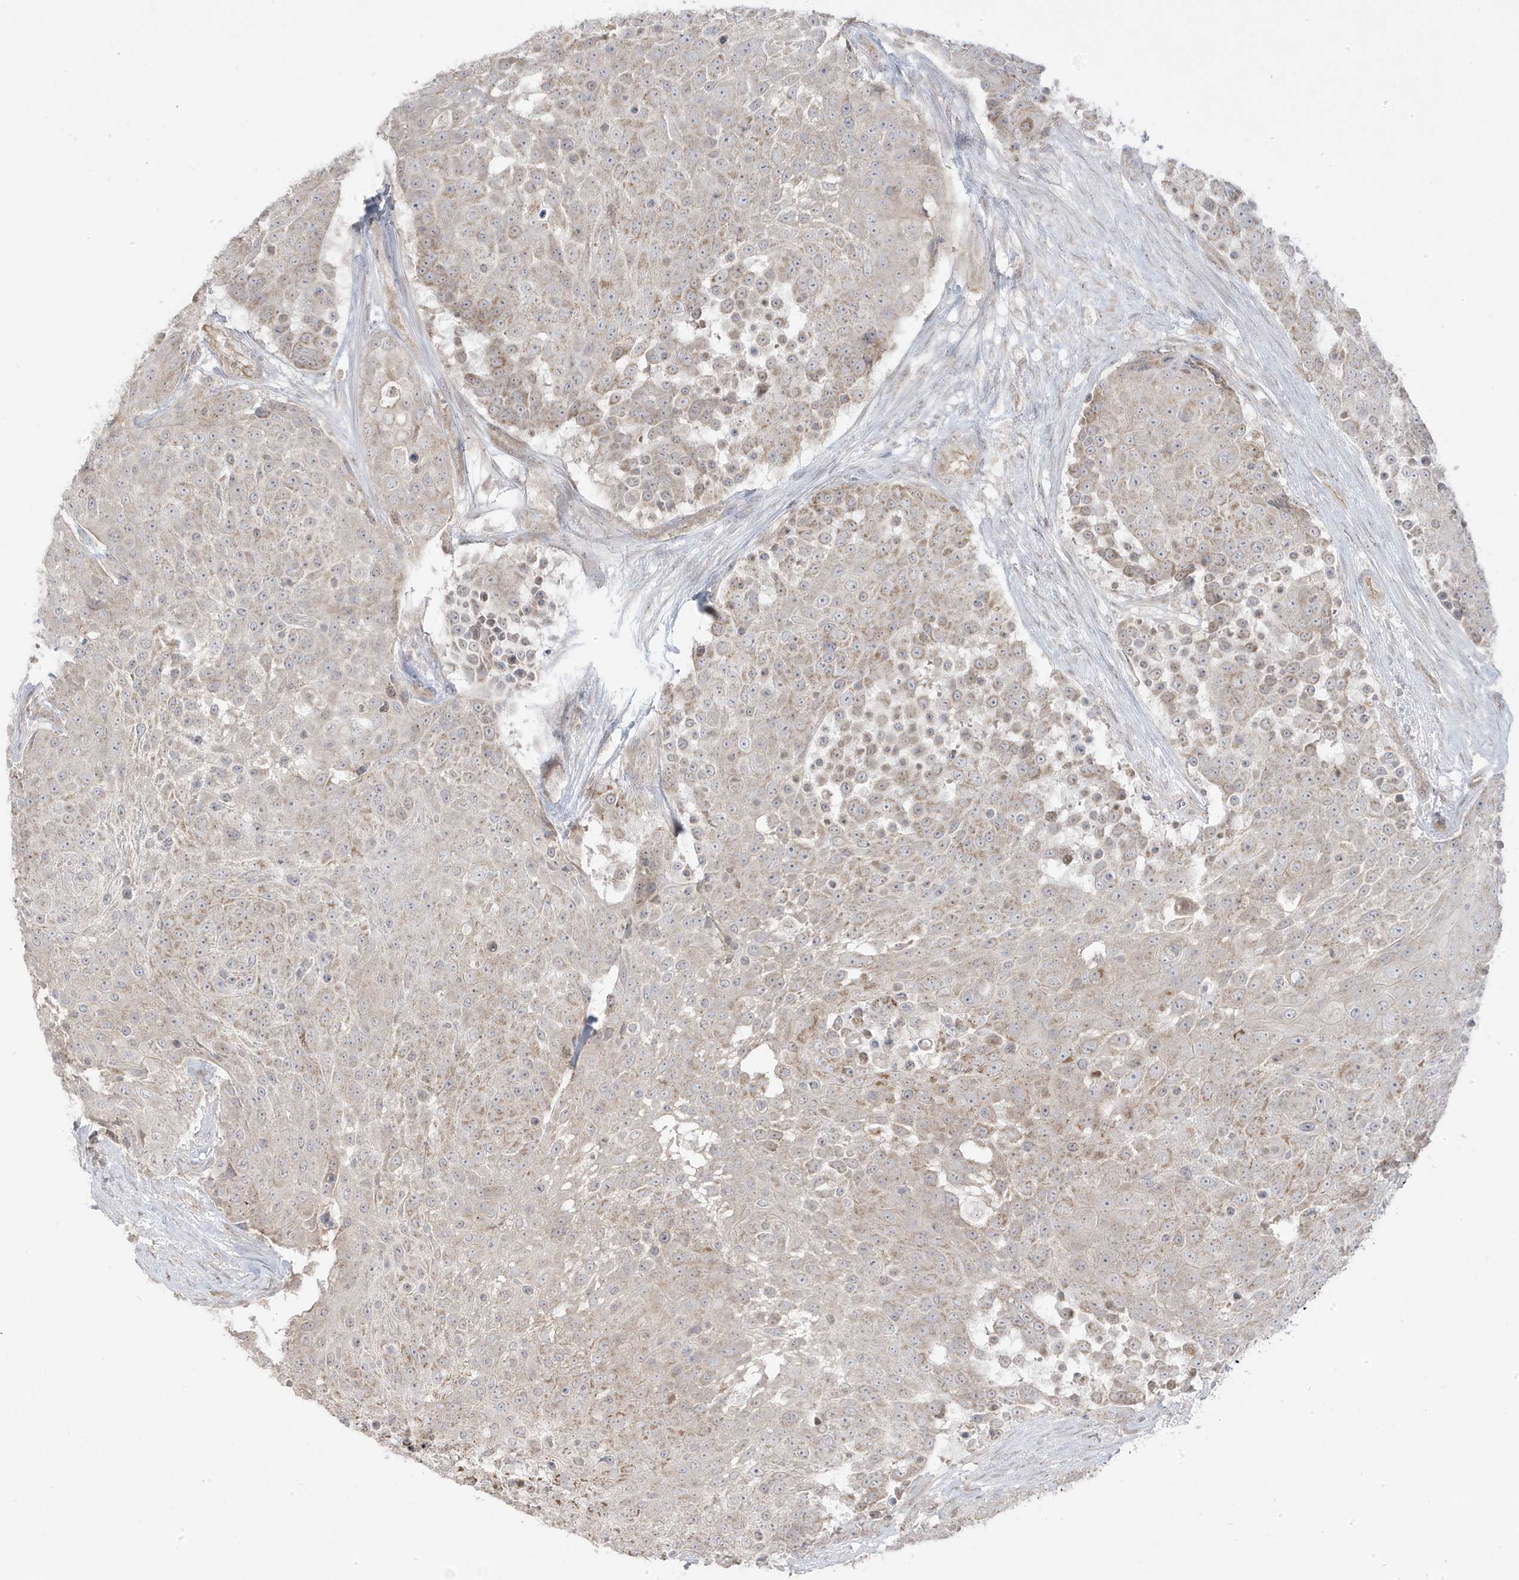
{"staining": {"intensity": "weak", "quantity": "25%-75%", "location": "cytoplasmic/membranous"}, "tissue": "urothelial cancer", "cell_type": "Tumor cells", "image_type": "cancer", "snomed": [{"axis": "morphology", "description": "Urothelial carcinoma, High grade"}, {"axis": "topography", "description": "Urinary bladder"}], "caption": "This is a micrograph of immunohistochemistry (IHC) staining of urothelial carcinoma (high-grade), which shows weak expression in the cytoplasmic/membranous of tumor cells.", "gene": "DNAJC12", "patient": {"sex": "female", "age": 63}}